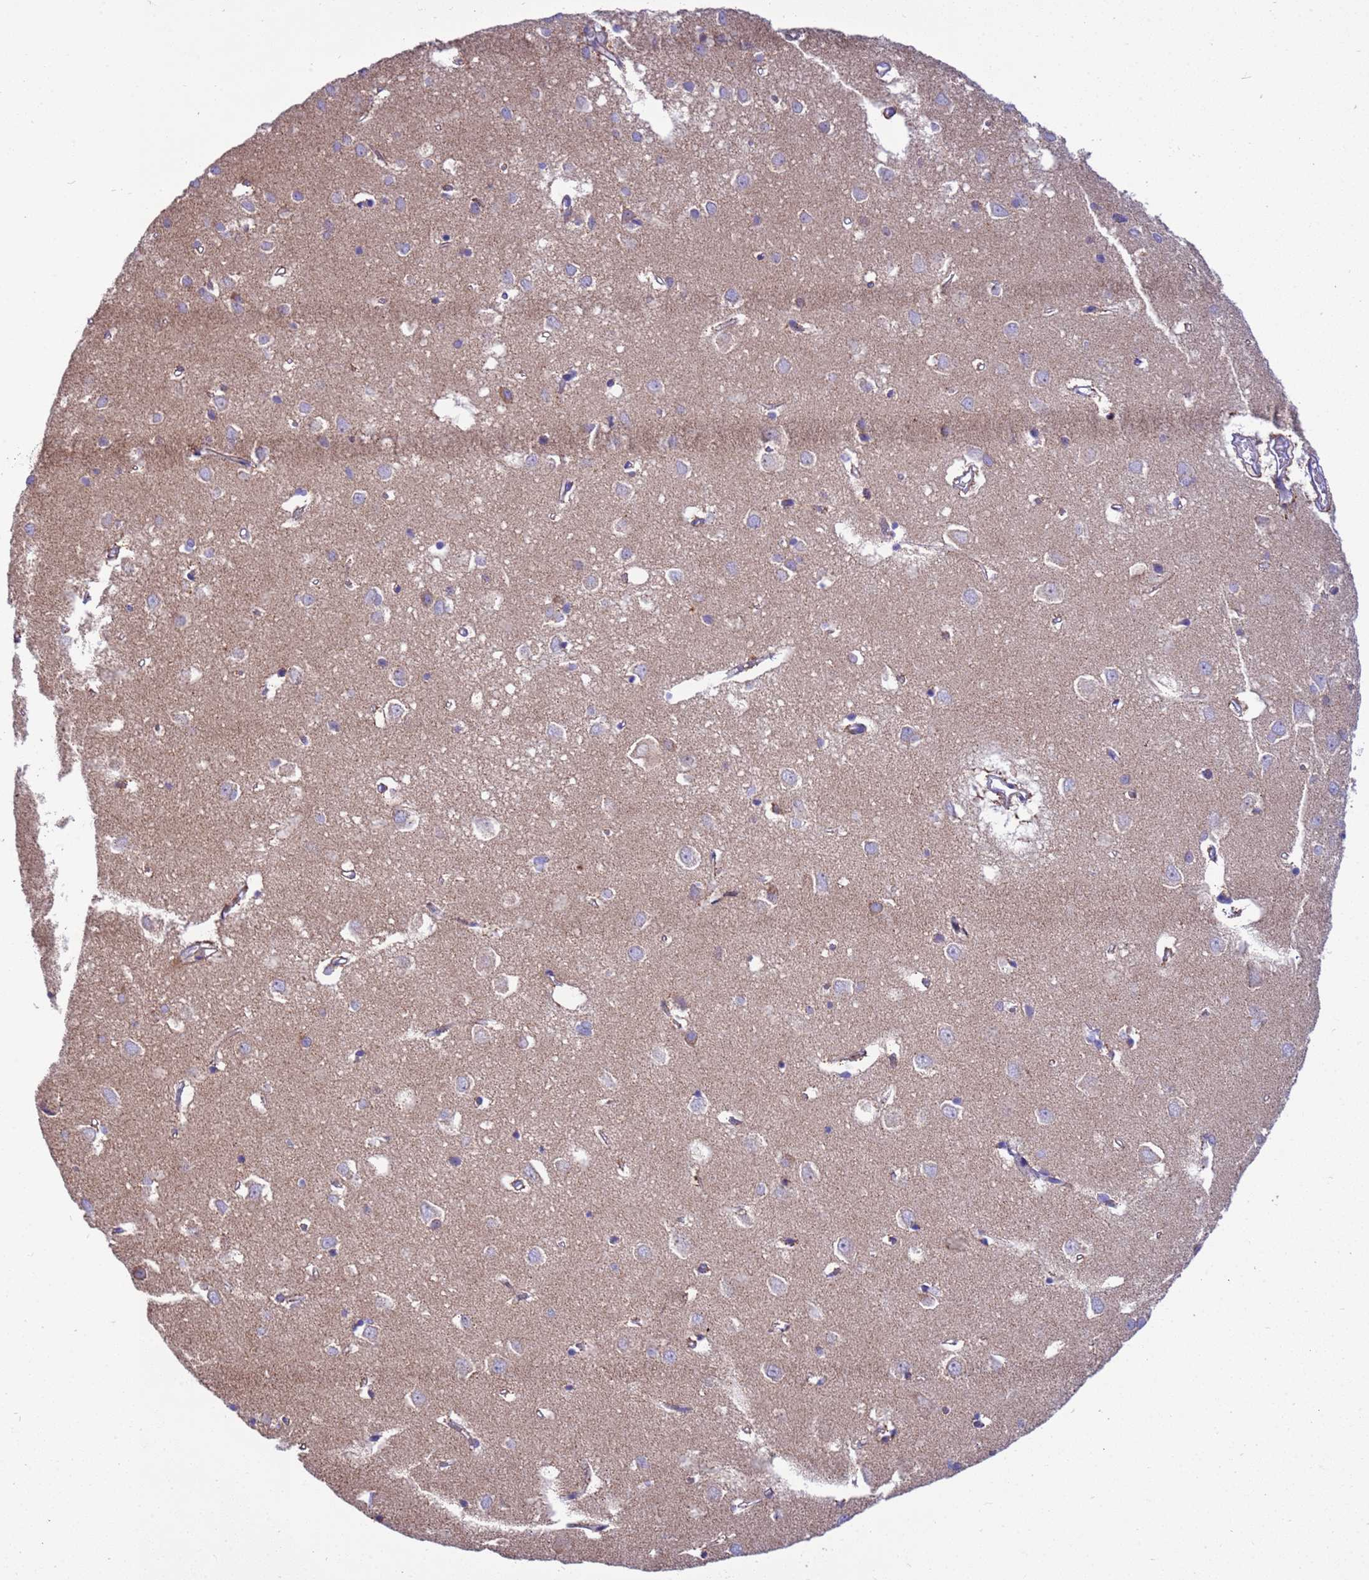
{"staining": {"intensity": "weak", "quantity": ">75%", "location": "cytoplasmic/membranous"}, "tissue": "cerebral cortex", "cell_type": "Endothelial cells", "image_type": "normal", "snomed": [{"axis": "morphology", "description": "Normal tissue, NOS"}, {"axis": "topography", "description": "Cerebral cortex"}], "caption": "Immunohistochemical staining of normal human cerebral cortex displays >75% levels of weak cytoplasmic/membranous protein staining in about >75% of endothelial cells.", "gene": "RNF165", "patient": {"sex": "female", "age": 64}}